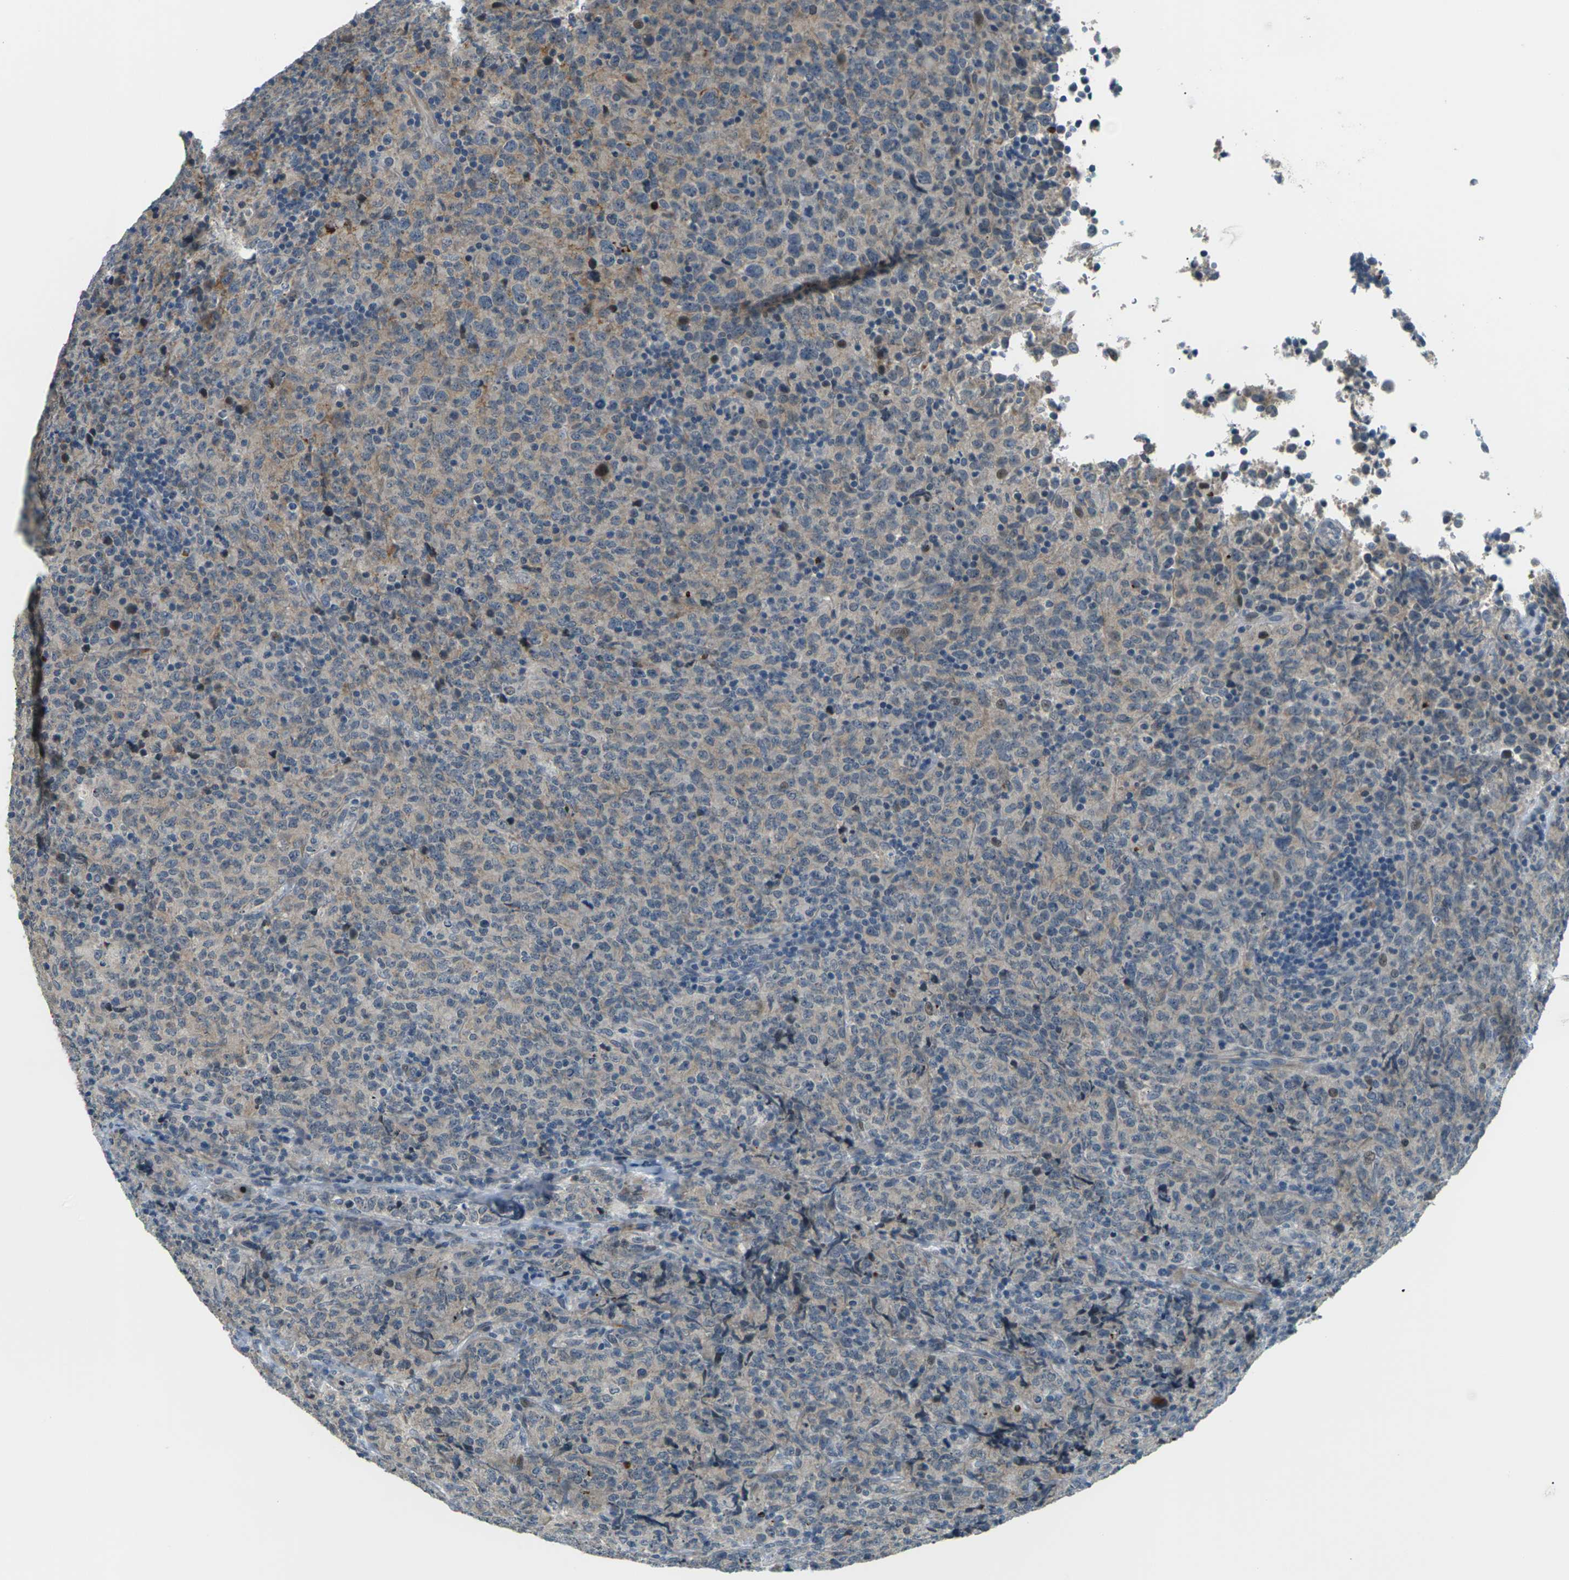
{"staining": {"intensity": "weak", "quantity": "<25%", "location": "cytoplasmic/membranous"}, "tissue": "lymphoma", "cell_type": "Tumor cells", "image_type": "cancer", "snomed": [{"axis": "morphology", "description": "Malignant lymphoma, non-Hodgkin's type, High grade"}, {"axis": "topography", "description": "Tonsil"}], "caption": "Lymphoma was stained to show a protein in brown. There is no significant expression in tumor cells.", "gene": "SLC13A3", "patient": {"sex": "female", "age": 36}}